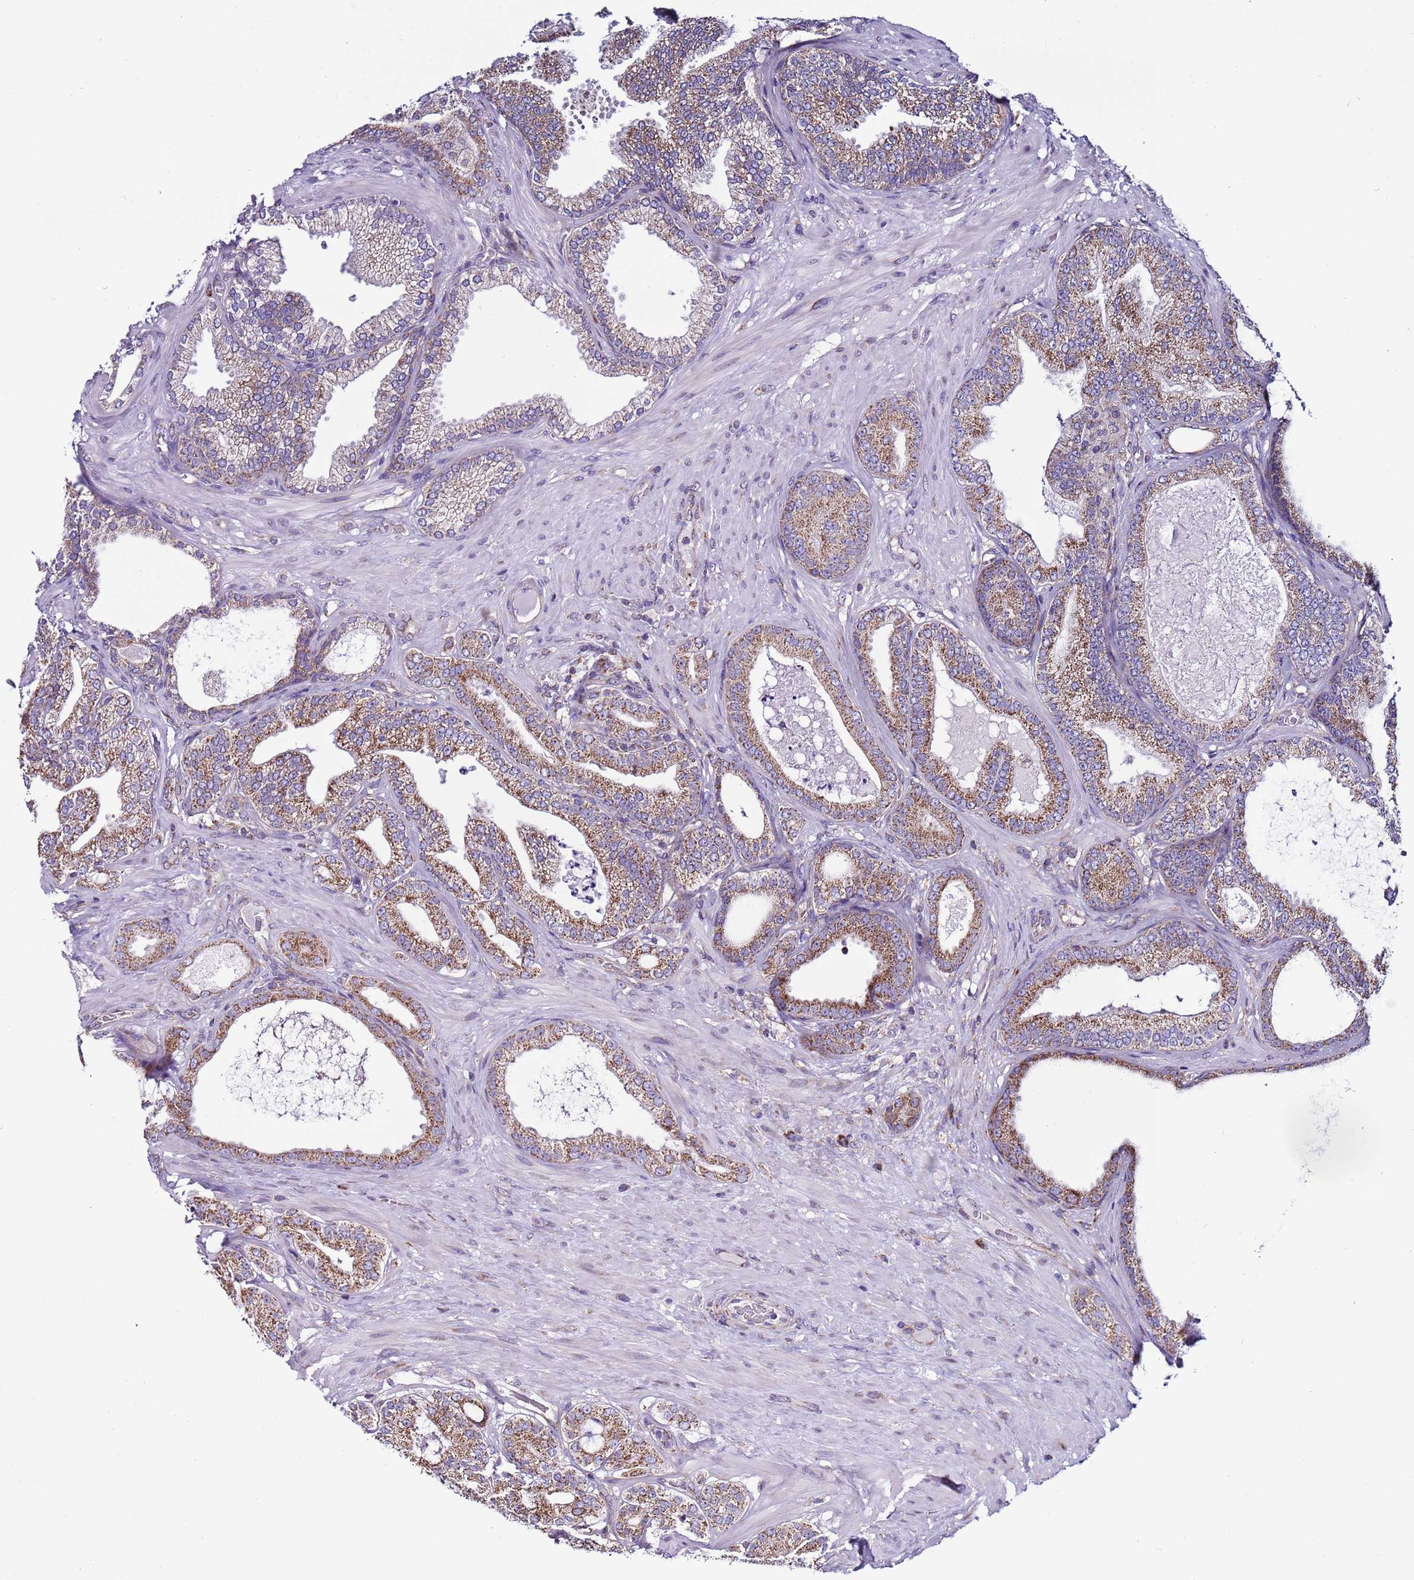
{"staining": {"intensity": "moderate", "quantity": ">75%", "location": "cytoplasmic/membranous"}, "tissue": "prostate cancer", "cell_type": "Tumor cells", "image_type": "cancer", "snomed": [{"axis": "morphology", "description": "Adenocarcinoma, Low grade"}, {"axis": "topography", "description": "Prostate"}], "caption": "IHC micrograph of adenocarcinoma (low-grade) (prostate) stained for a protein (brown), which shows medium levels of moderate cytoplasmic/membranous staining in approximately >75% of tumor cells.", "gene": "AHI1", "patient": {"sex": "male", "age": 63}}